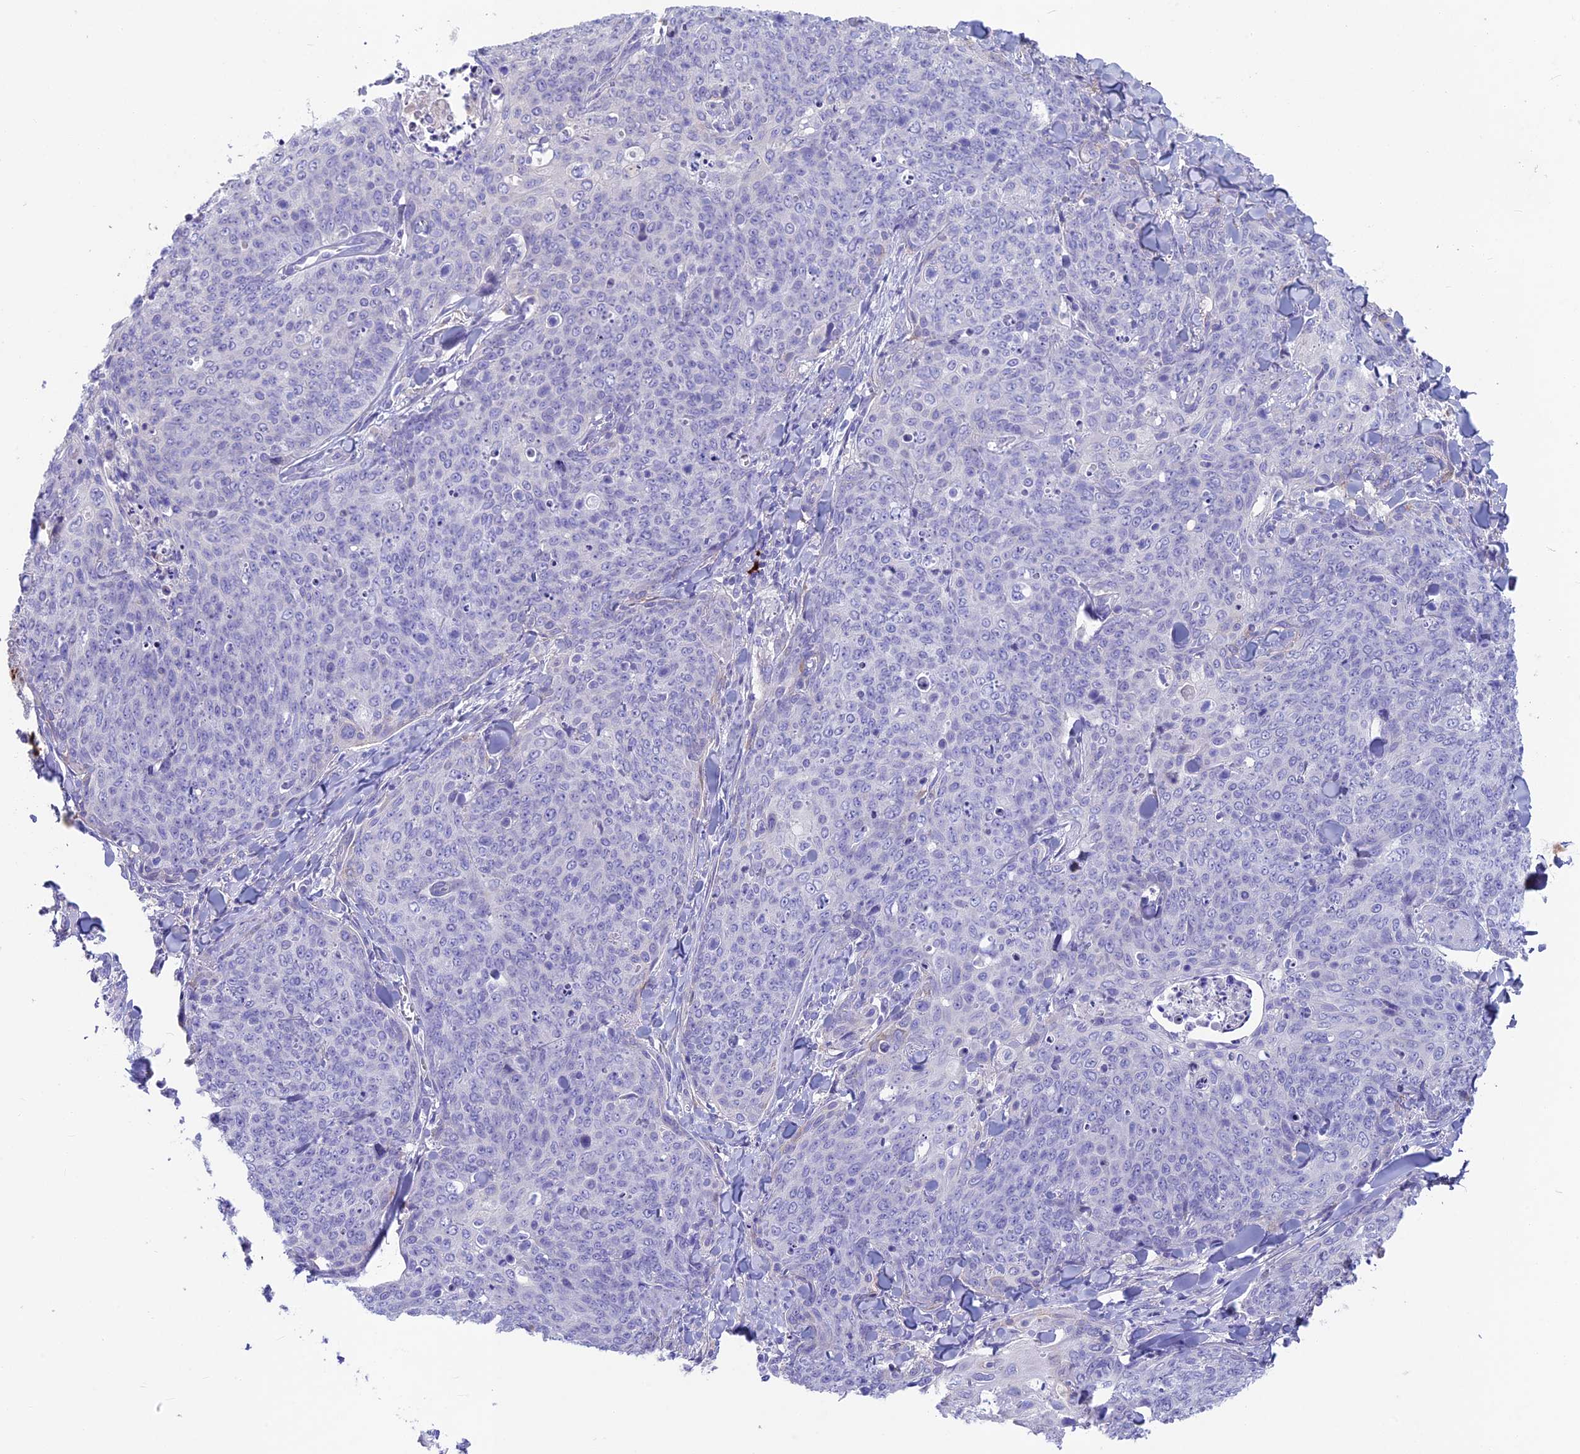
{"staining": {"intensity": "negative", "quantity": "none", "location": "none"}, "tissue": "skin cancer", "cell_type": "Tumor cells", "image_type": "cancer", "snomed": [{"axis": "morphology", "description": "Squamous cell carcinoma, NOS"}, {"axis": "topography", "description": "Skin"}, {"axis": "topography", "description": "Vulva"}], "caption": "Squamous cell carcinoma (skin) stained for a protein using immunohistochemistry exhibits no staining tumor cells.", "gene": "SNAP91", "patient": {"sex": "female", "age": 85}}